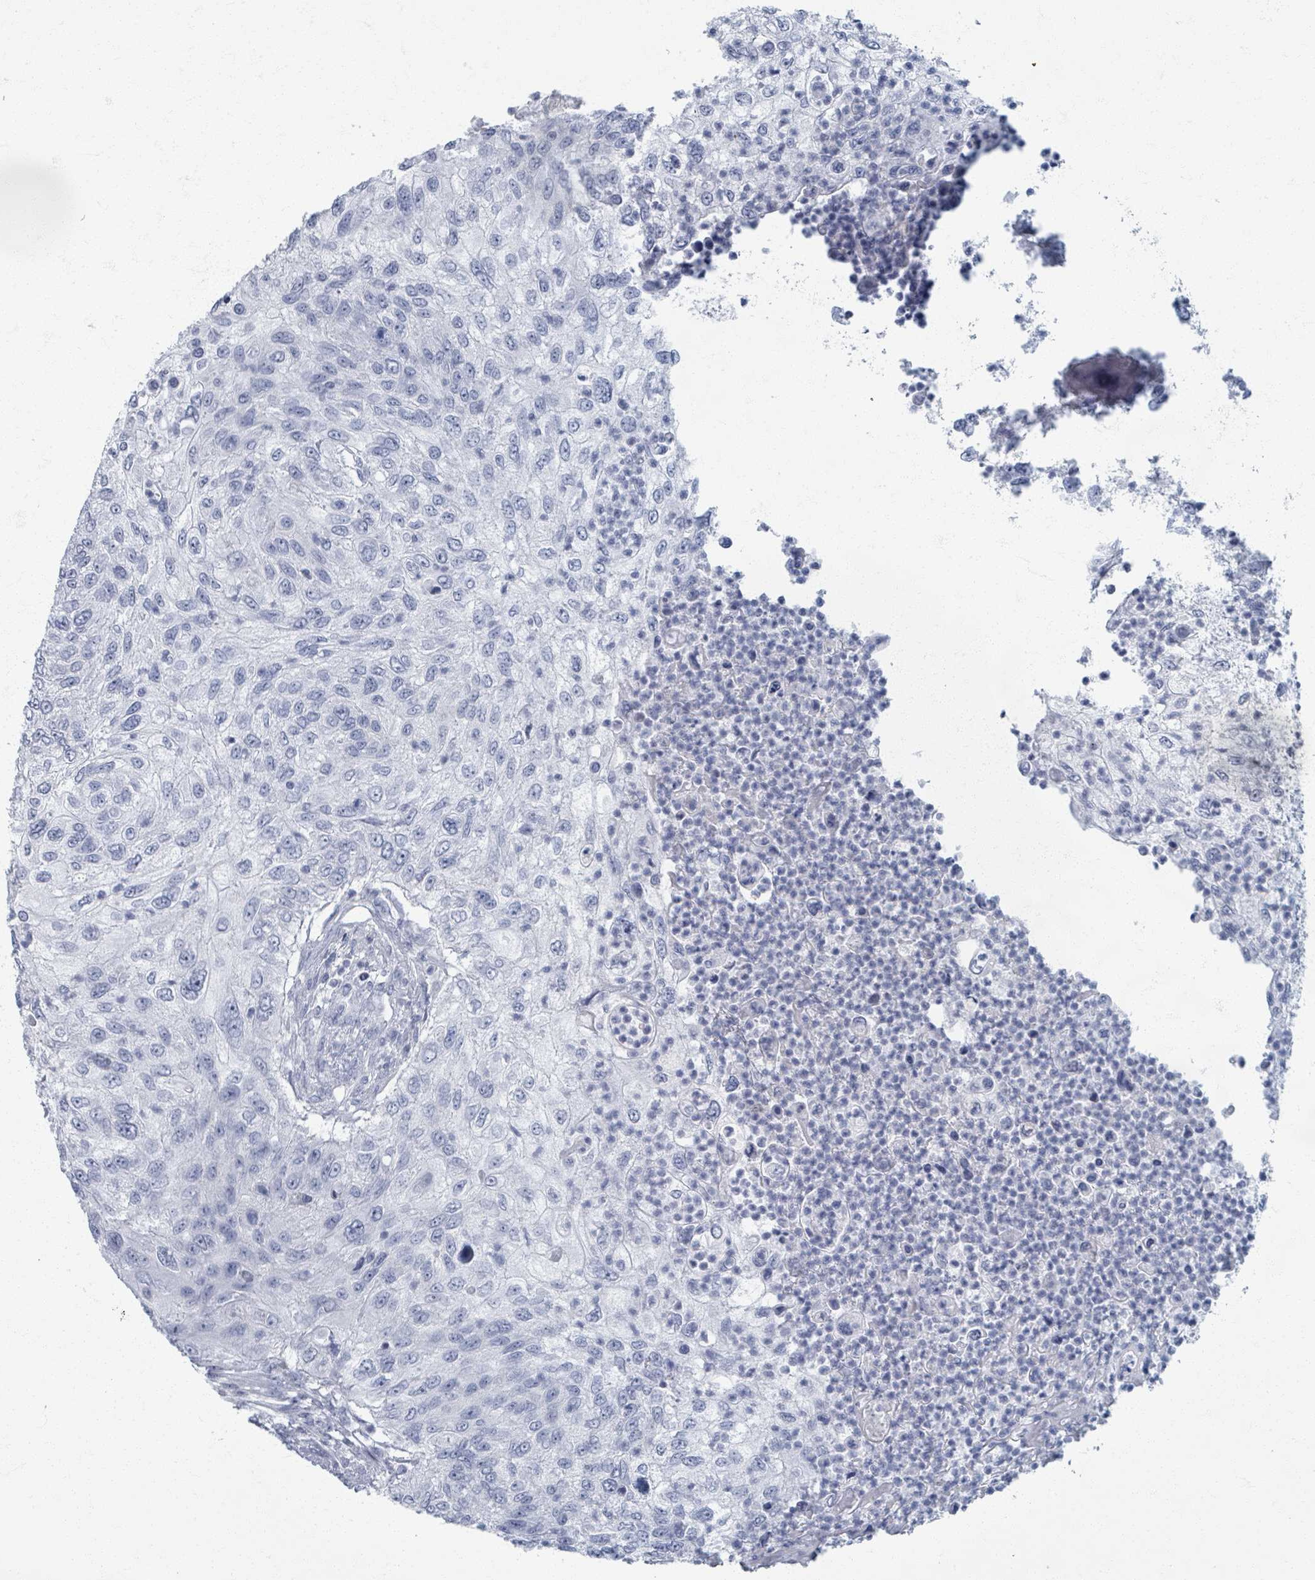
{"staining": {"intensity": "negative", "quantity": "none", "location": "none"}, "tissue": "urothelial cancer", "cell_type": "Tumor cells", "image_type": "cancer", "snomed": [{"axis": "morphology", "description": "Urothelial carcinoma, High grade"}, {"axis": "topography", "description": "Urinary bladder"}], "caption": "High magnification brightfield microscopy of urothelial cancer stained with DAB (3,3'-diaminobenzidine) (brown) and counterstained with hematoxylin (blue): tumor cells show no significant staining.", "gene": "TAS2R1", "patient": {"sex": "female", "age": 60}}